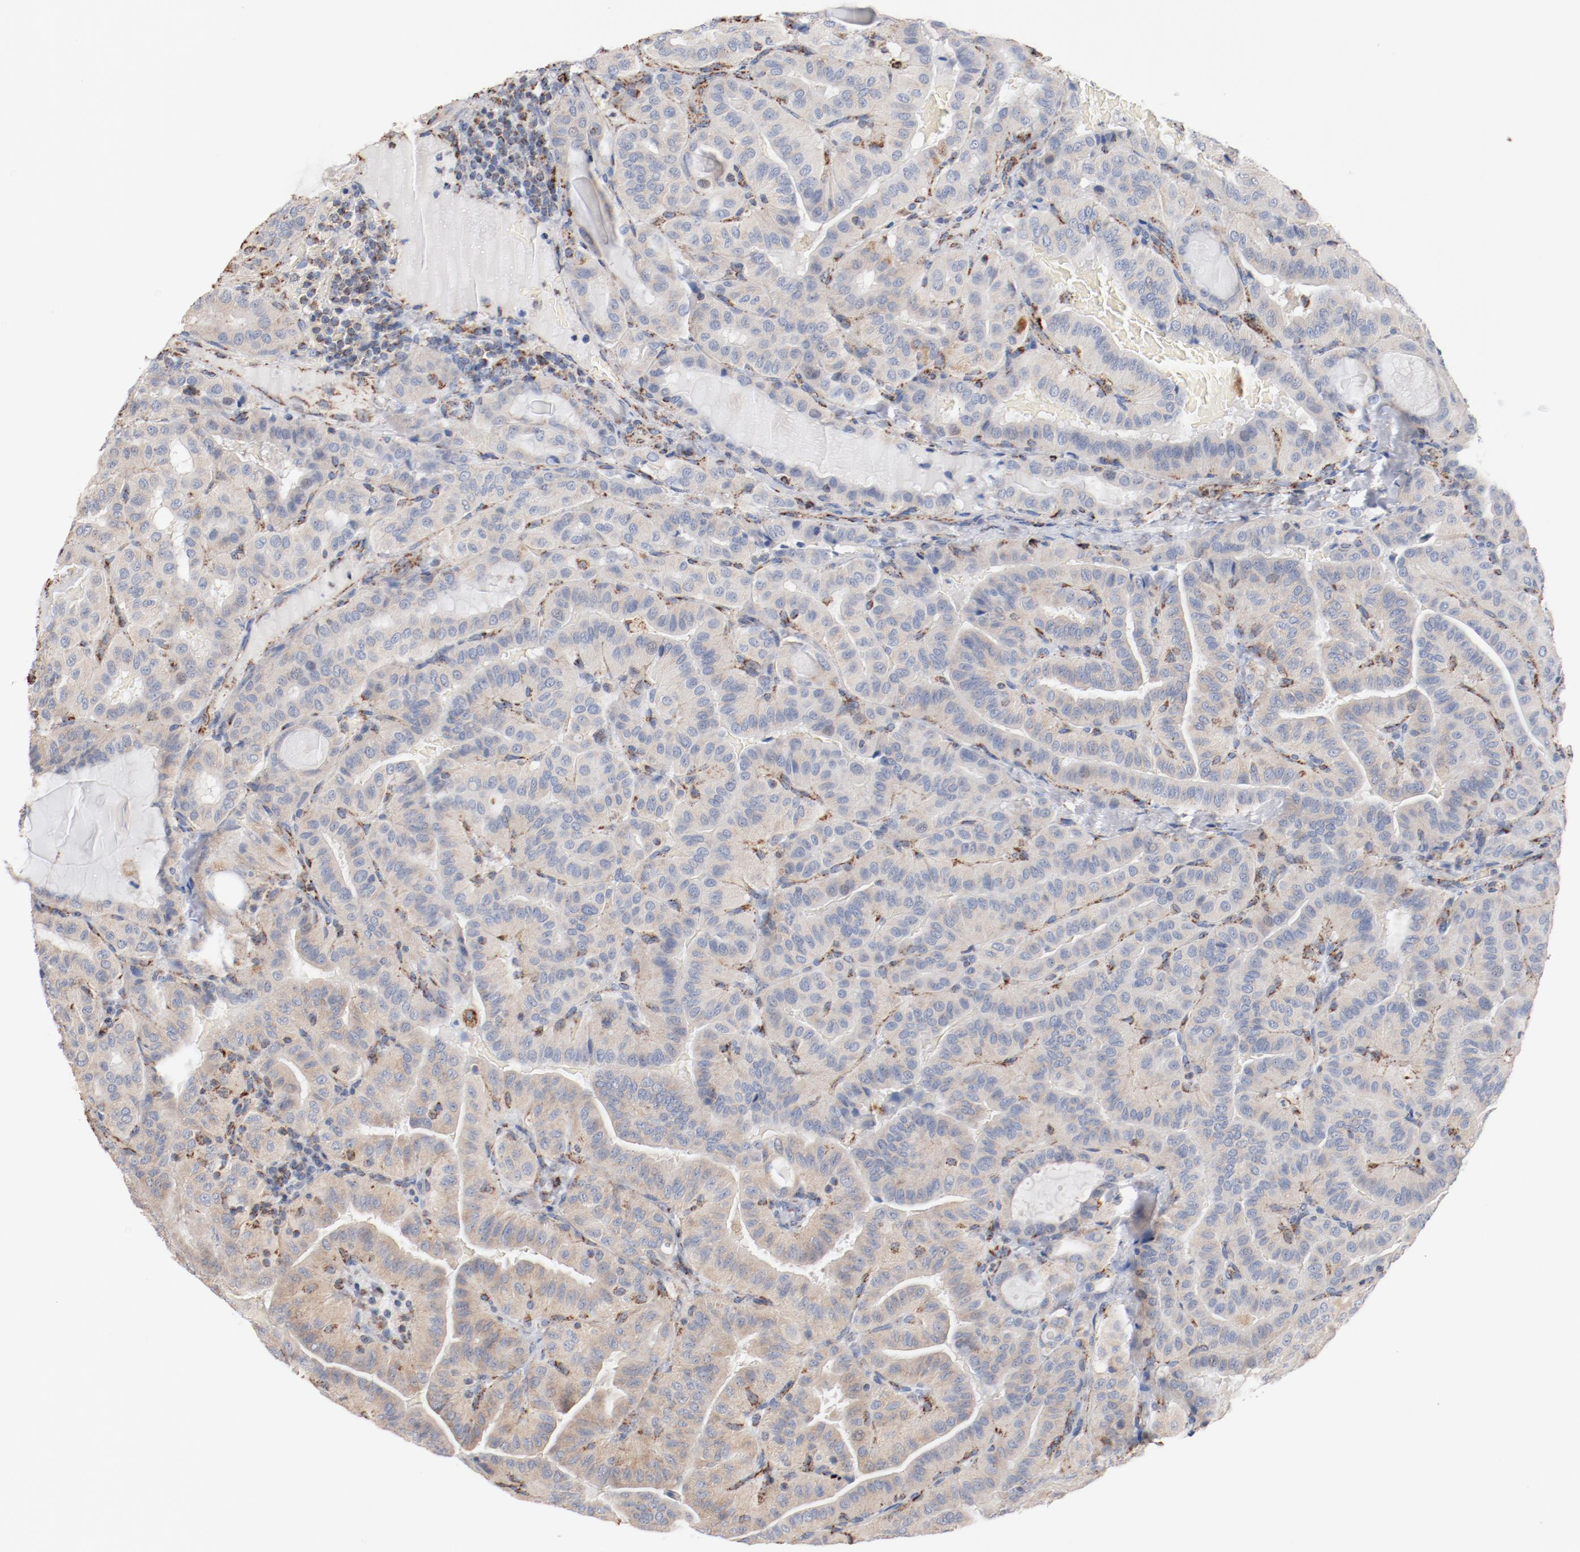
{"staining": {"intensity": "weak", "quantity": "25%-75%", "location": "cytoplasmic/membranous"}, "tissue": "thyroid cancer", "cell_type": "Tumor cells", "image_type": "cancer", "snomed": [{"axis": "morphology", "description": "Papillary adenocarcinoma, NOS"}, {"axis": "topography", "description": "Thyroid gland"}], "caption": "High-magnification brightfield microscopy of thyroid cancer (papillary adenocarcinoma) stained with DAB (brown) and counterstained with hematoxylin (blue). tumor cells exhibit weak cytoplasmic/membranous positivity is present in about25%-75% of cells. (Stains: DAB in brown, nuclei in blue, Microscopy: brightfield microscopy at high magnification).", "gene": "NDUFS4", "patient": {"sex": "male", "age": 77}}